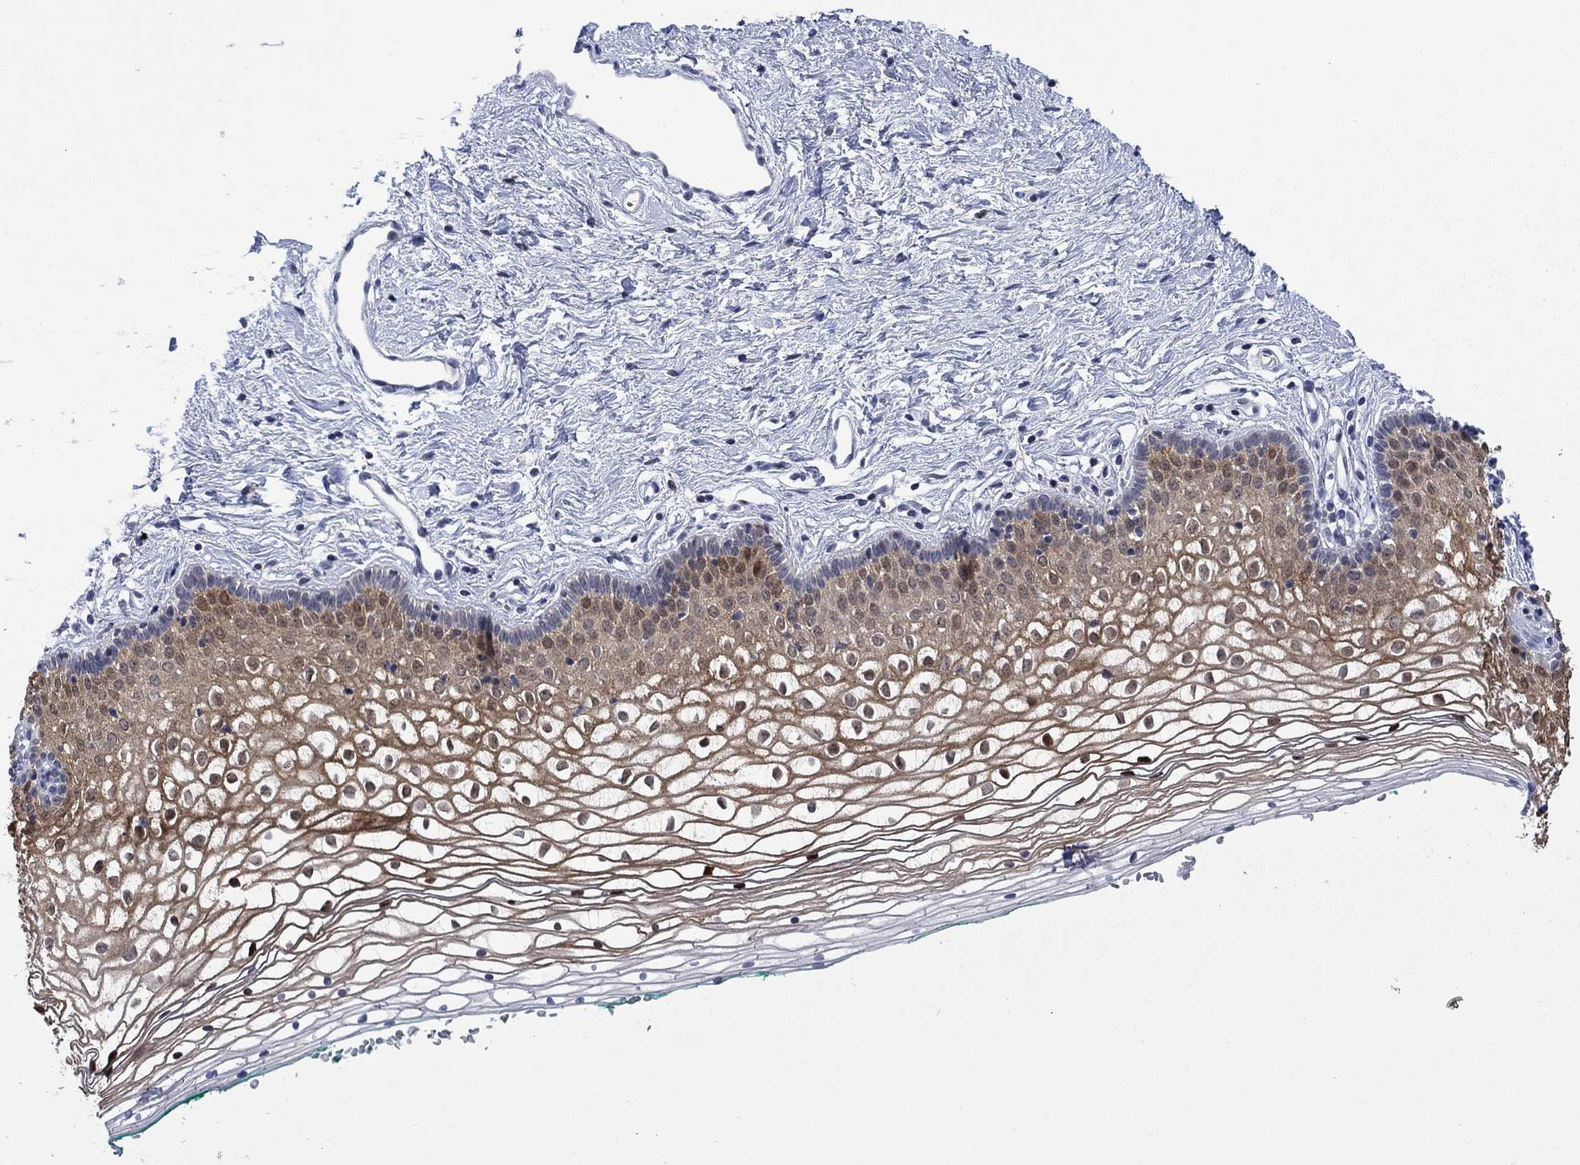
{"staining": {"intensity": "moderate", "quantity": "25%-75%", "location": "nuclear"}, "tissue": "vagina", "cell_type": "Squamous epithelial cells", "image_type": "normal", "snomed": [{"axis": "morphology", "description": "Normal tissue, NOS"}, {"axis": "topography", "description": "Vagina"}], "caption": "An image showing moderate nuclear positivity in about 25%-75% of squamous epithelial cells in unremarkable vagina, as visualized by brown immunohistochemical staining.", "gene": "AGL", "patient": {"sex": "female", "age": 36}}